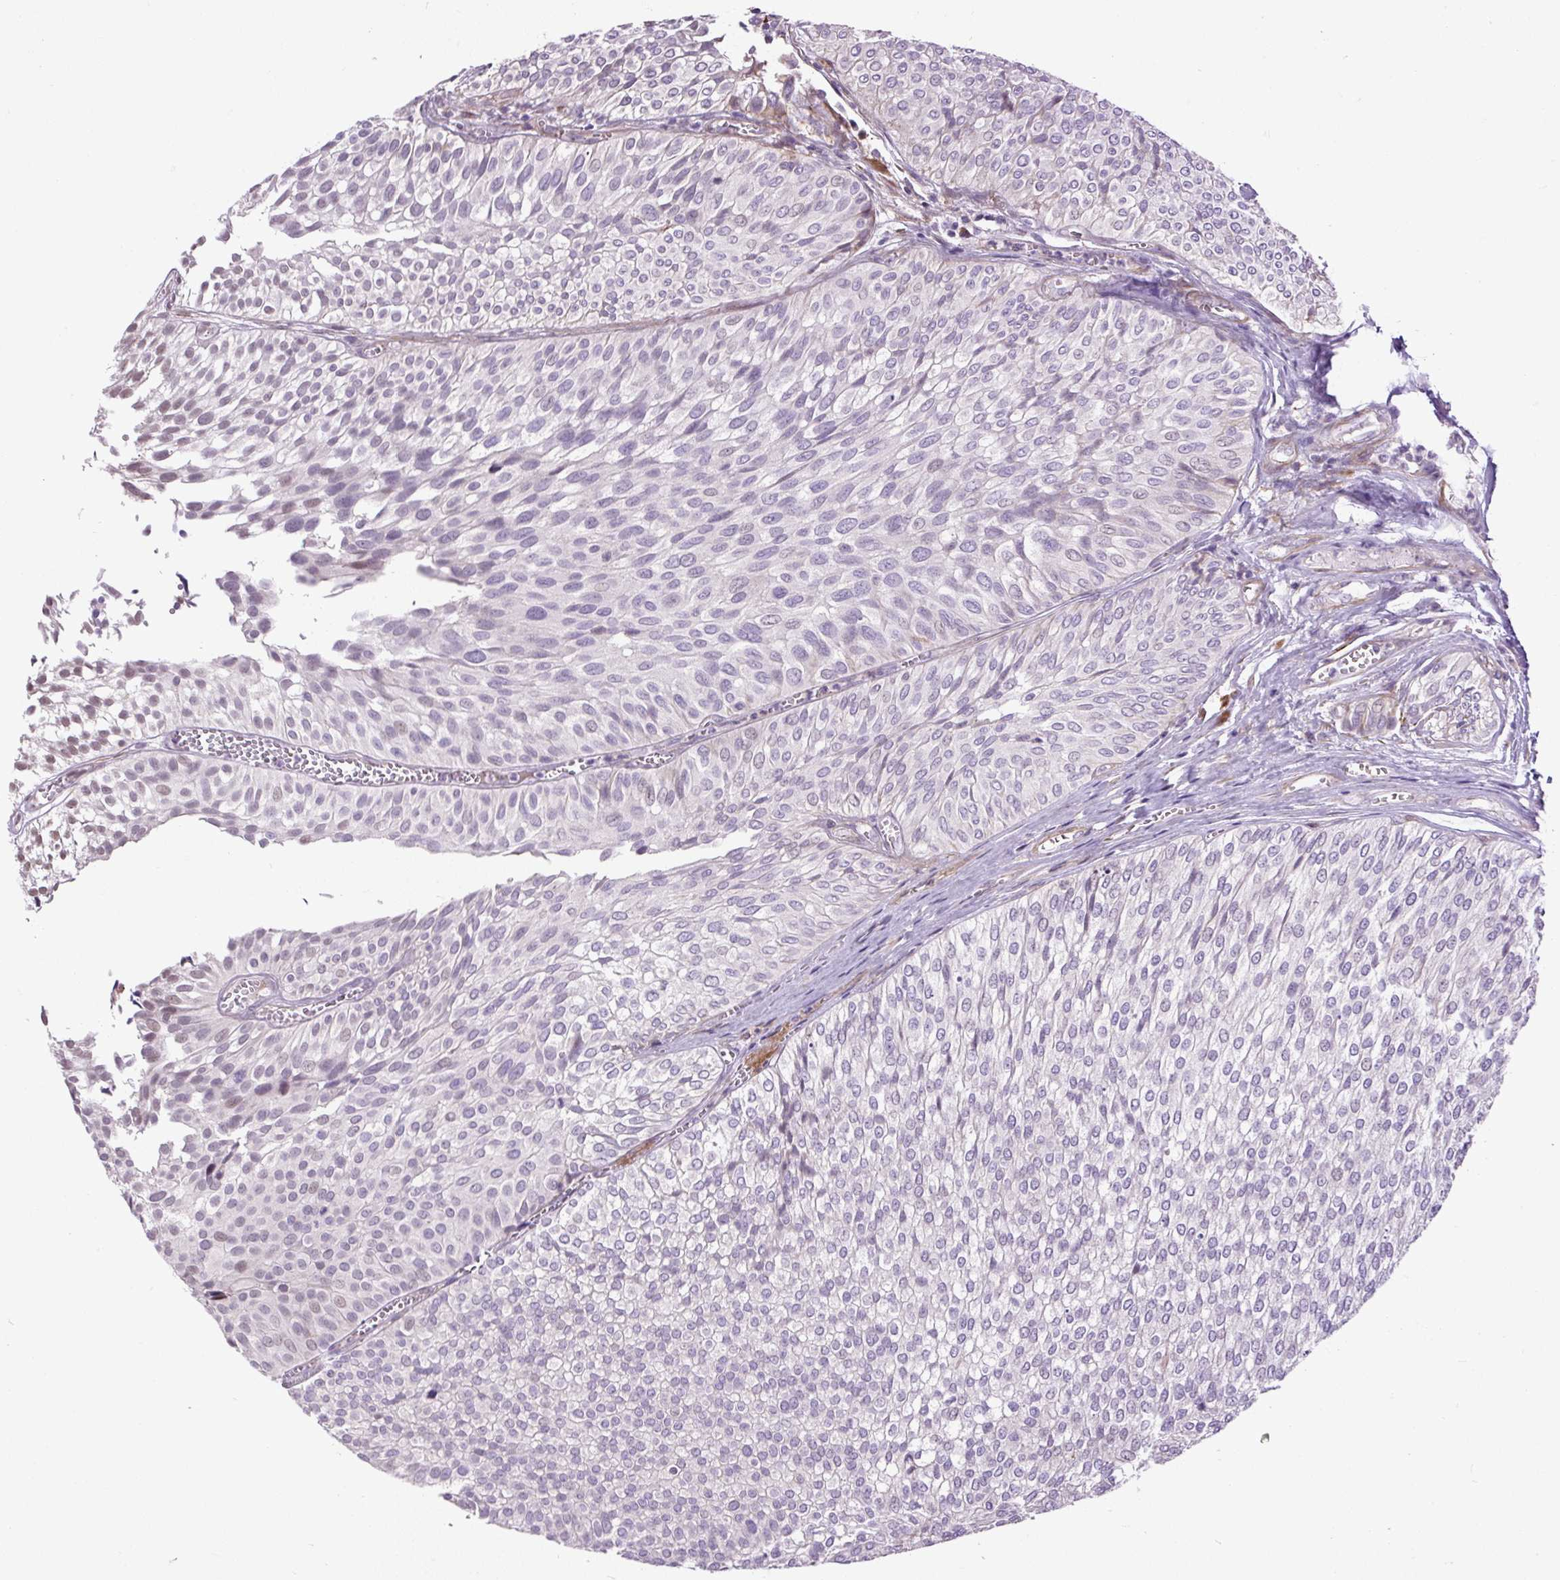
{"staining": {"intensity": "negative", "quantity": "none", "location": "none"}, "tissue": "urothelial cancer", "cell_type": "Tumor cells", "image_type": "cancer", "snomed": [{"axis": "morphology", "description": "Urothelial carcinoma, Low grade"}, {"axis": "topography", "description": "Urinary bladder"}], "caption": "Human urothelial cancer stained for a protein using immunohistochemistry (IHC) displays no expression in tumor cells.", "gene": "ZNF197", "patient": {"sex": "male", "age": 91}}